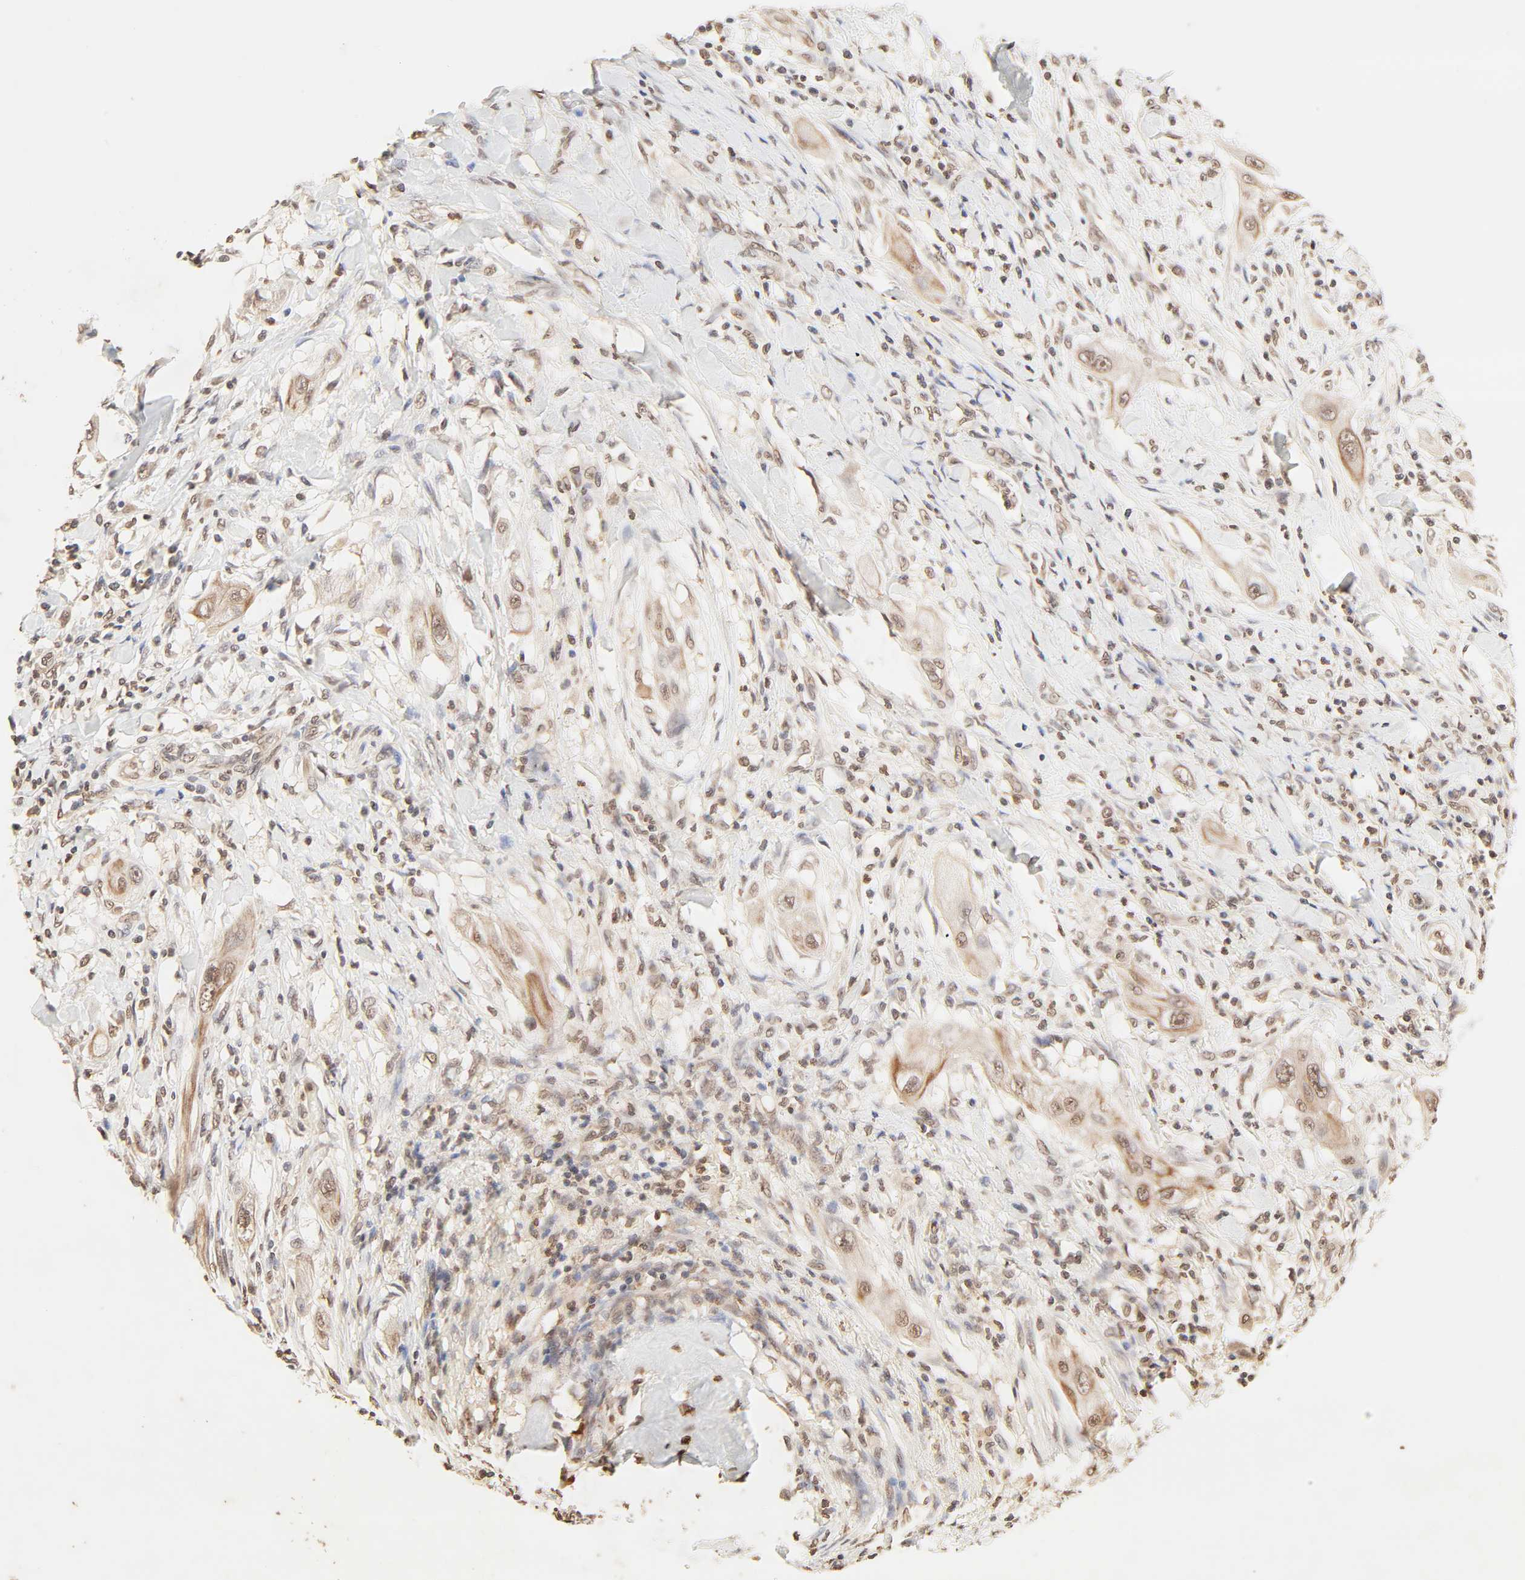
{"staining": {"intensity": "moderate", "quantity": ">75%", "location": "cytoplasmic/membranous,nuclear"}, "tissue": "lung cancer", "cell_type": "Tumor cells", "image_type": "cancer", "snomed": [{"axis": "morphology", "description": "Squamous cell carcinoma, NOS"}, {"axis": "topography", "description": "Lung"}], "caption": "DAB immunohistochemical staining of human lung cancer displays moderate cytoplasmic/membranous and nuclear protein staining in about >75% of tumor cells.", "gene": "TBL1X", "patient": {"sex": "female", "age": 47}}